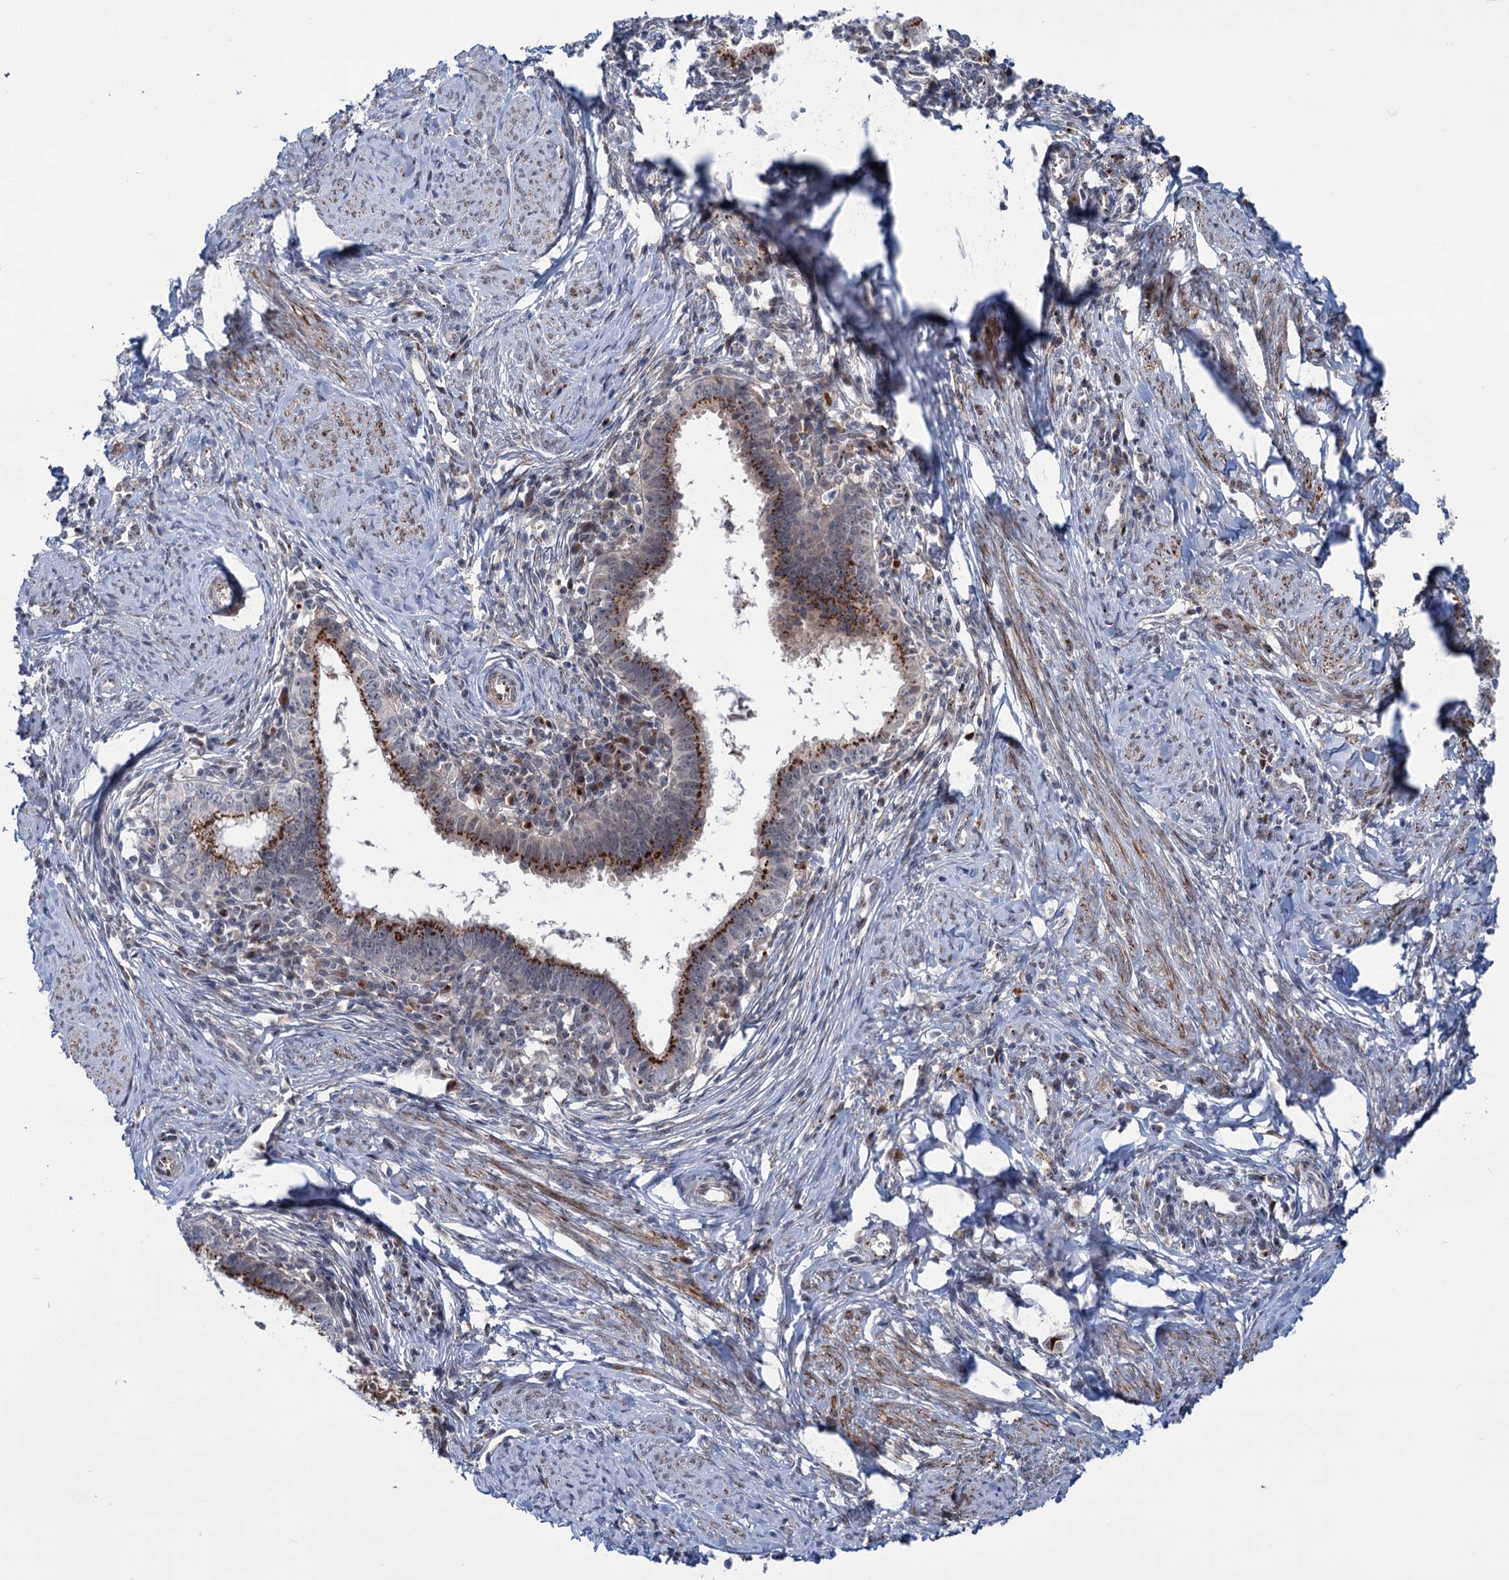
{"staining": {"intensity": "strong", "quantity": ">75%", "location": "cytoplasmic/membranous"}, "tissue": "cervical cancer", "cell_type": "Tumor cells", "image_type": "cancer", "snomed": [{"axis": "morphology", "description": "Adenocarcinoma, NOS"}, {"axis": "topography", "description": "Cervix"}], "caption": "A high amount of strong cytoplasmic/membranous expression is seen in about >75% of tumor cells in cervical cancer (adenocarcinoma) tissue.", "gene": "ELP4", "patient": {"sex": "female", "age": 36}}